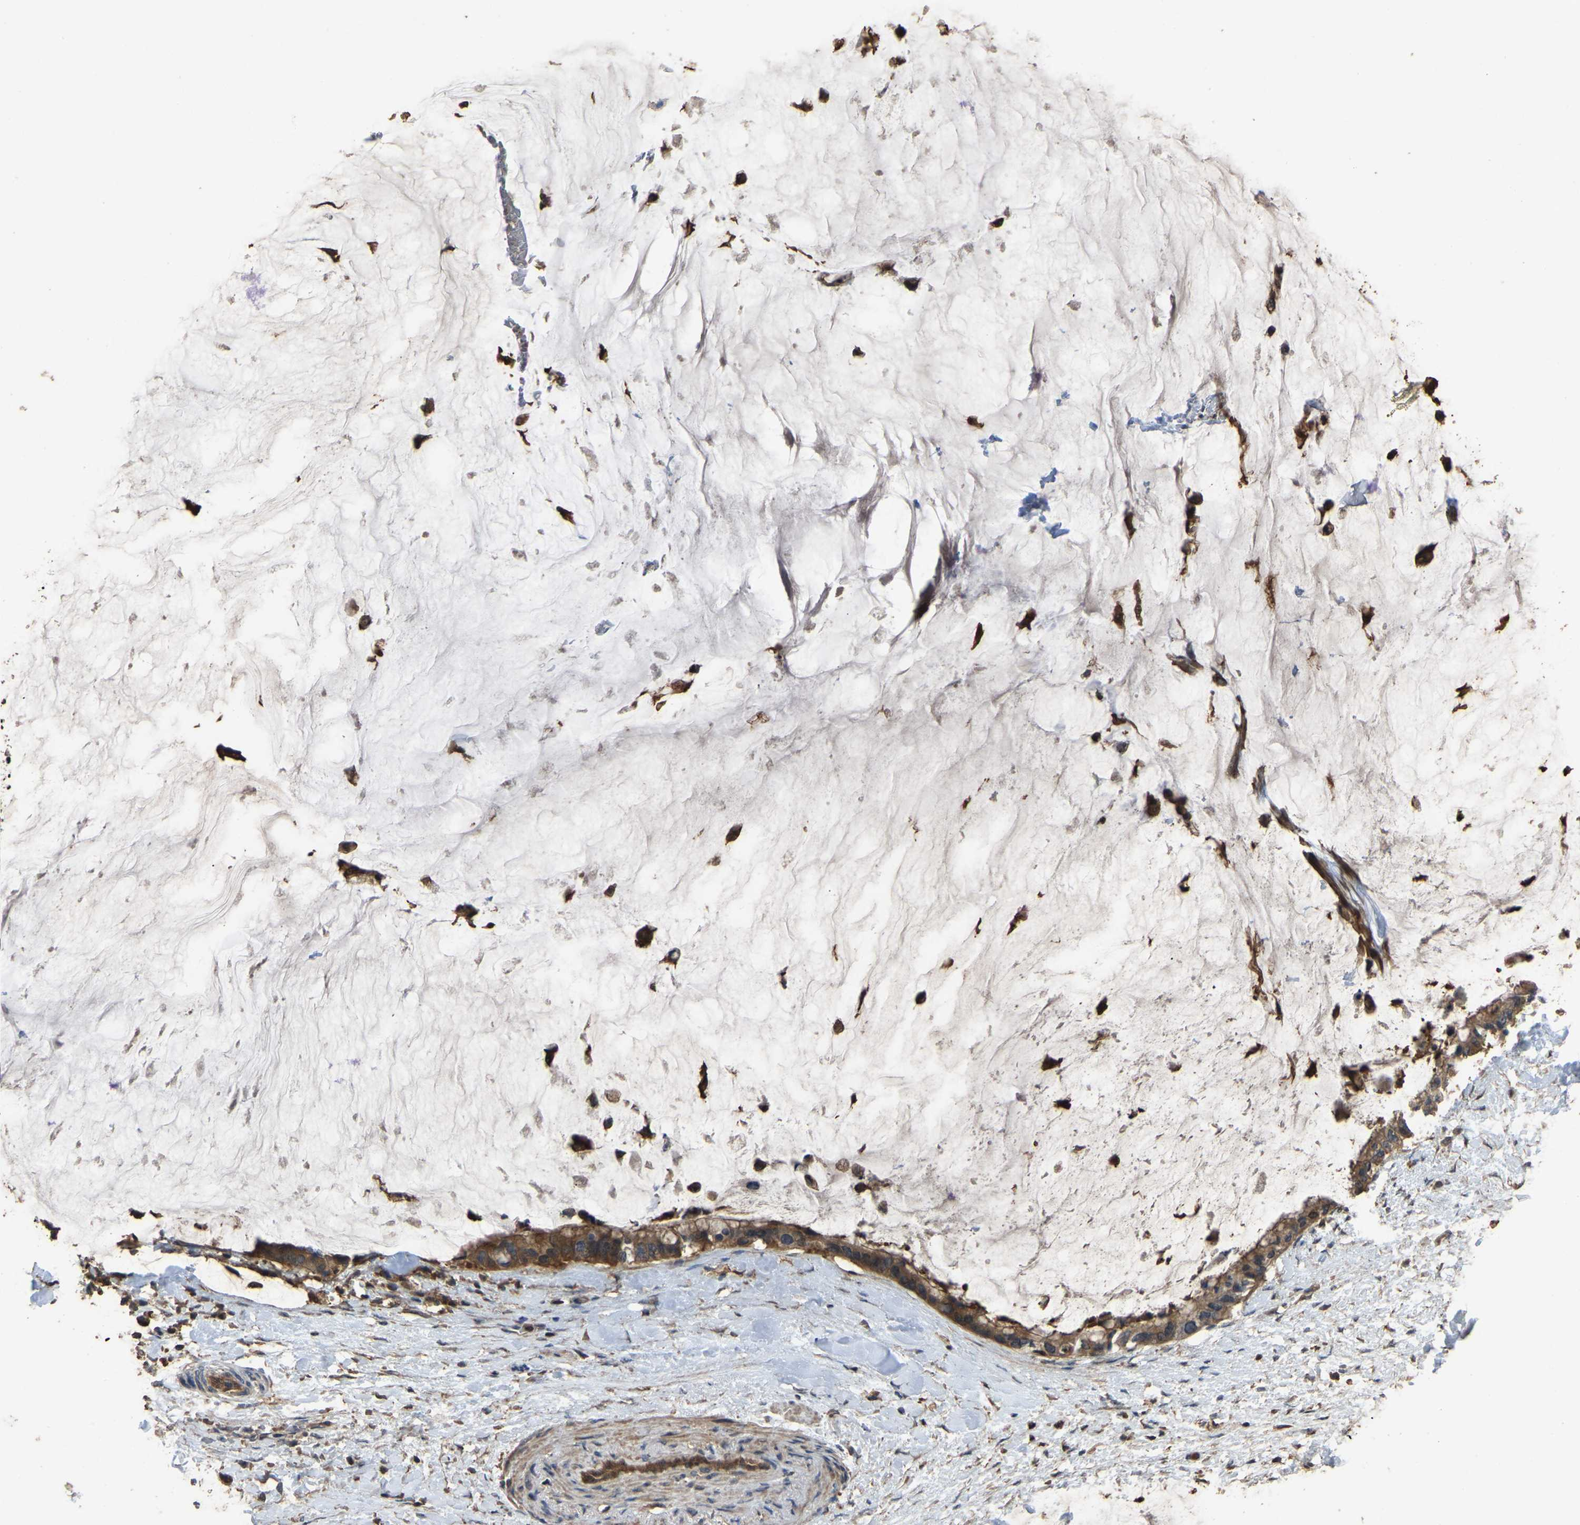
{"staining": {"intensity": "moderate", "quantity": ">75%", "location": "cytoplasmic/membranous"}, "tissue": "pancreatic cancer", "cell_type": "Tumor cells", "image_type": "cancer", "snomed": [{"axis": "morphology", "description": "Adenocarcinoma, NOS"}, {"axis": "topography", "description": "Pancreas"}], "caption": "Human pancreatic adenocarcinoma stained with a protein marker demonstrates moderate staining in tumor cells.", "gene": "FHIT", "patient": {"sex": "male", "age": 41}}